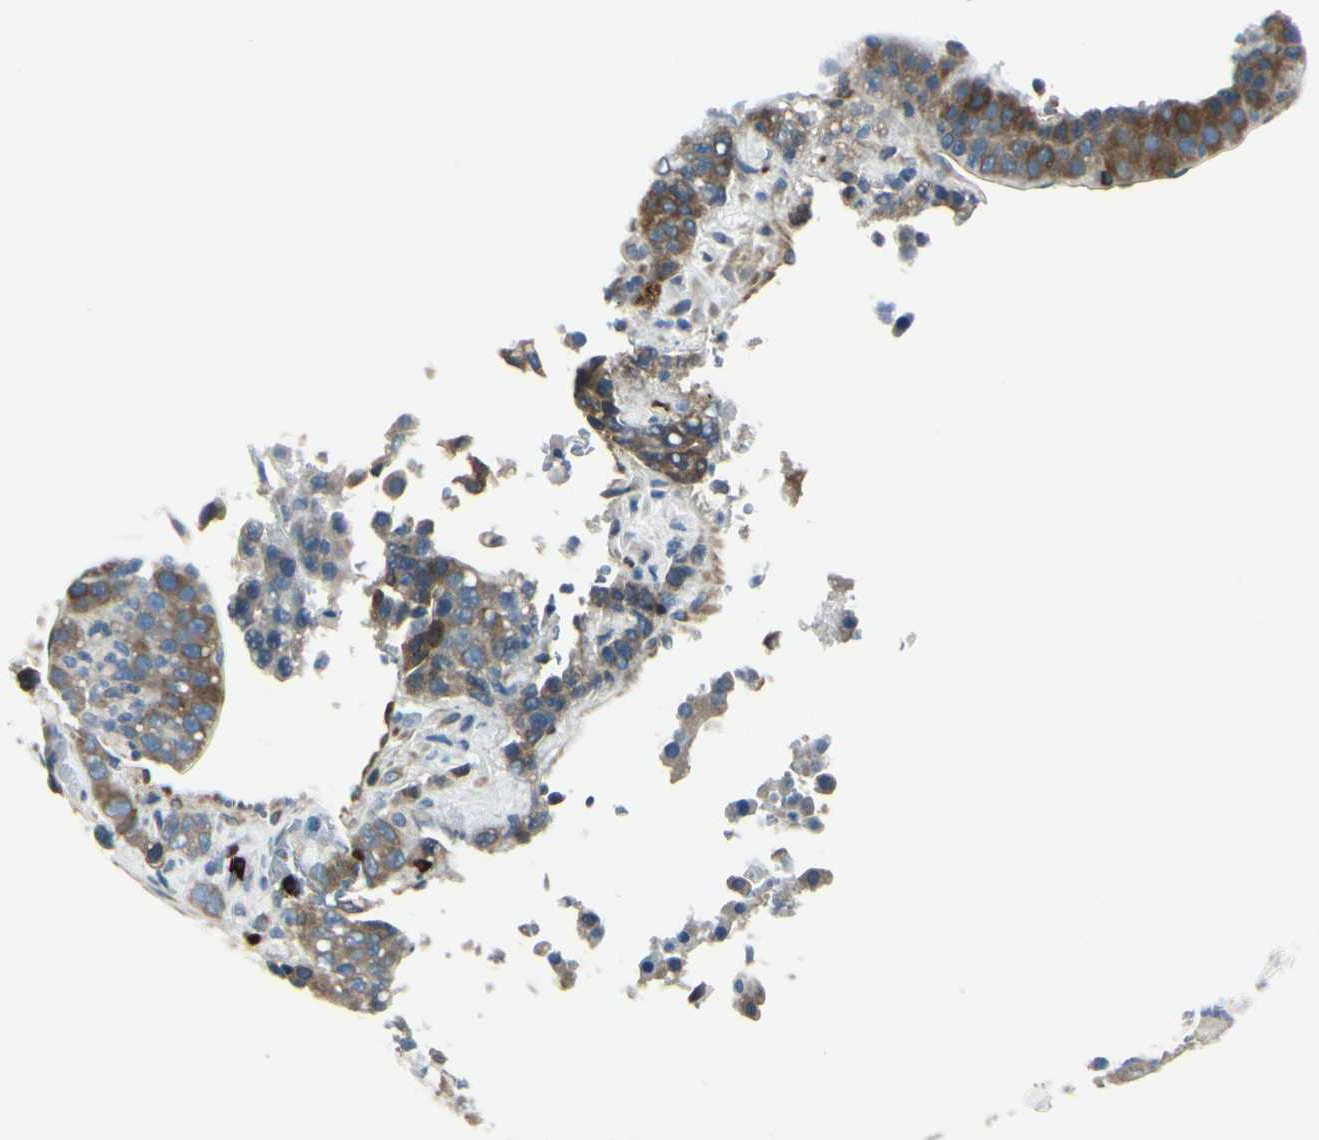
{"staining": {"intensity": "moderate", "quantity": "25%-75%", "location": "cytoplasmic/membranous"}, "tissue": "liver cancer", "cell_type": "Tumor cells", "image_type": "cancer", "snomed": [{"axis": "morphology", "description": "Carcinoma, Hepatocellular, NOS"}, {"axis": "topography", "description": "Liver"}], "caption": "Moderate cytoplasmic/membranous expression for a protein is identified in approximately 25%-75% of tumor cells of liver cancer (hepatocellular carcinoma) using IHC.", "gene": "SELENOS", "patient": {"sex": "female", "age": 53}}